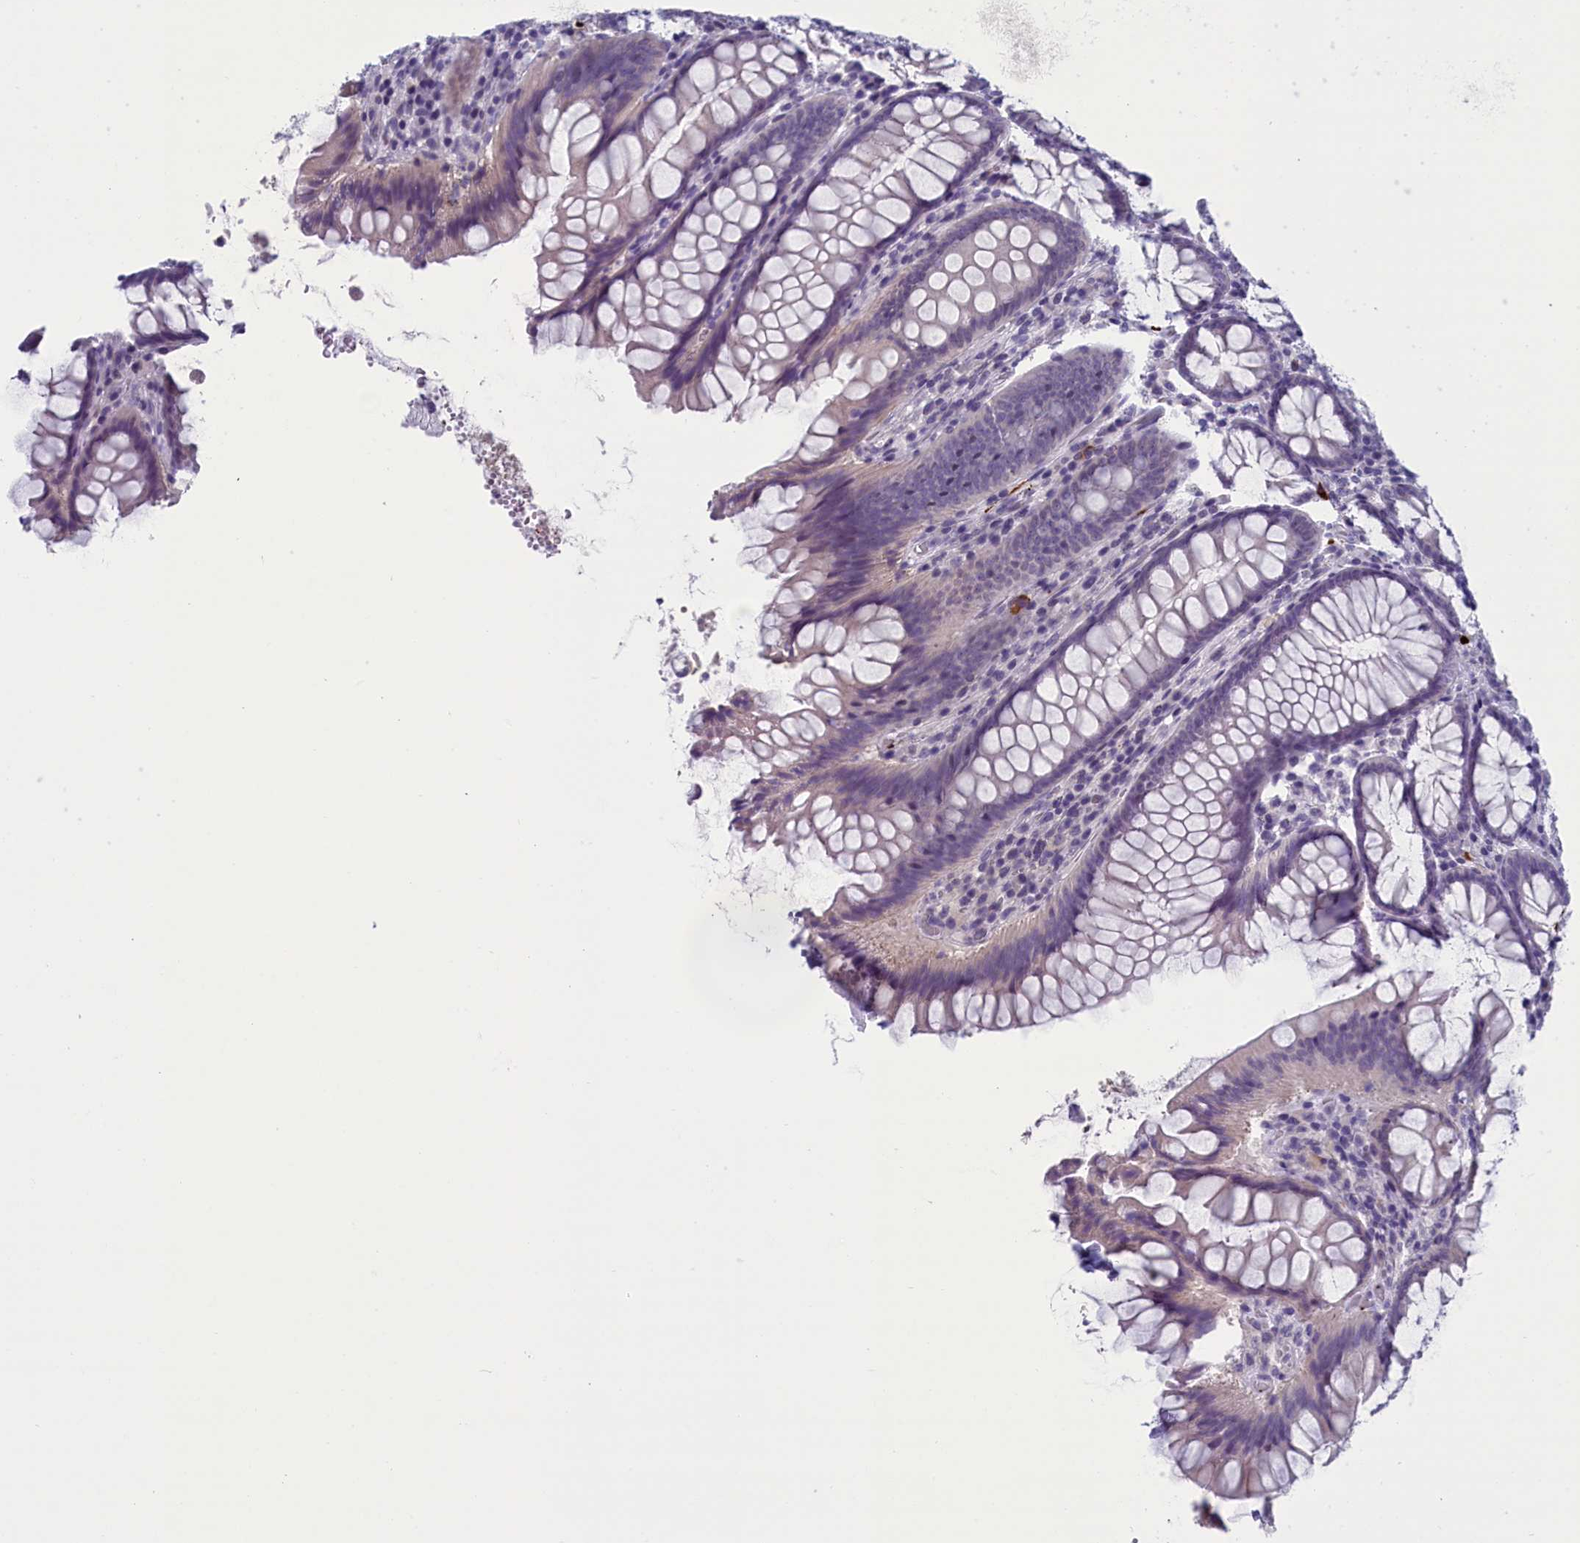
{"staining": {"intensity": "negative", "quantity": "none", "location": "none"}, "tissue": "colon", "cell_type": "Endothelial cells", "image_type": "normal", "snomed": [{"axis": "morphology", "description": "Normal tissue, NOS"}, {"axis": "topography", "description": "Colon"}], "caption": "Immunohistochemistry (IHC) histopathology image of benign colon stained for a protein (brown), which reveals no expression in endothelial cells.", "gene": "AIFM2", "patient": {"sex": "female", "age": 79}}